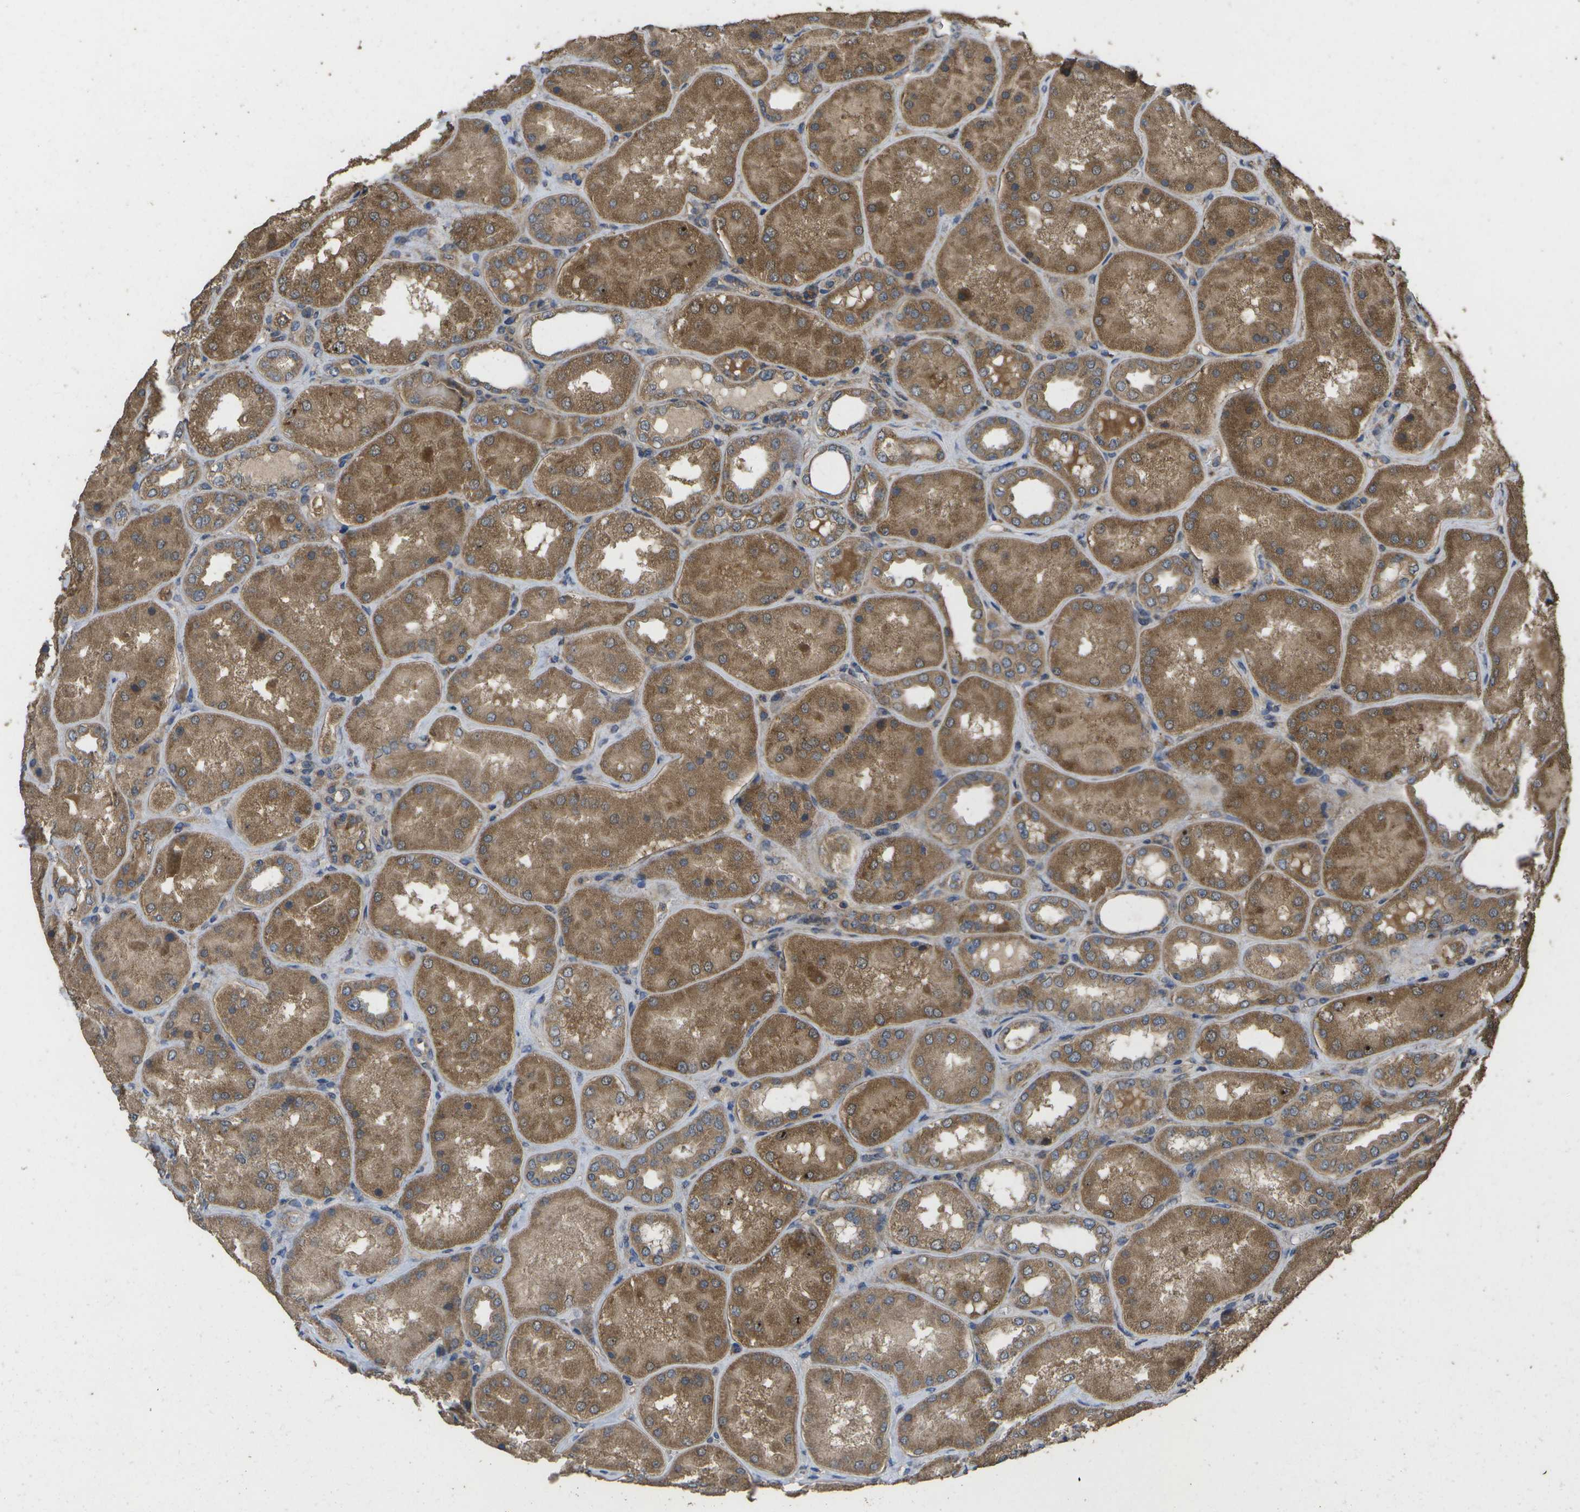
{"staining": {"intensity": "weak", "quantity": ">75%", "location": "cytoplasmic/membranous"}, "tissue": "kidney", "cell_type": "Cells in glomeruli", "image_type": "normal", "snomed": [{"axis": "morphology", "description": "Normal tissue, NOS"}, {"axis": "topography", "description": "Kidney"}], "caption": "Human kidney stained with a protein marker reveals weak staining in cells in glomeruli.", "gene": "SACS", "patient": {"sex": "female", "age": 56}}